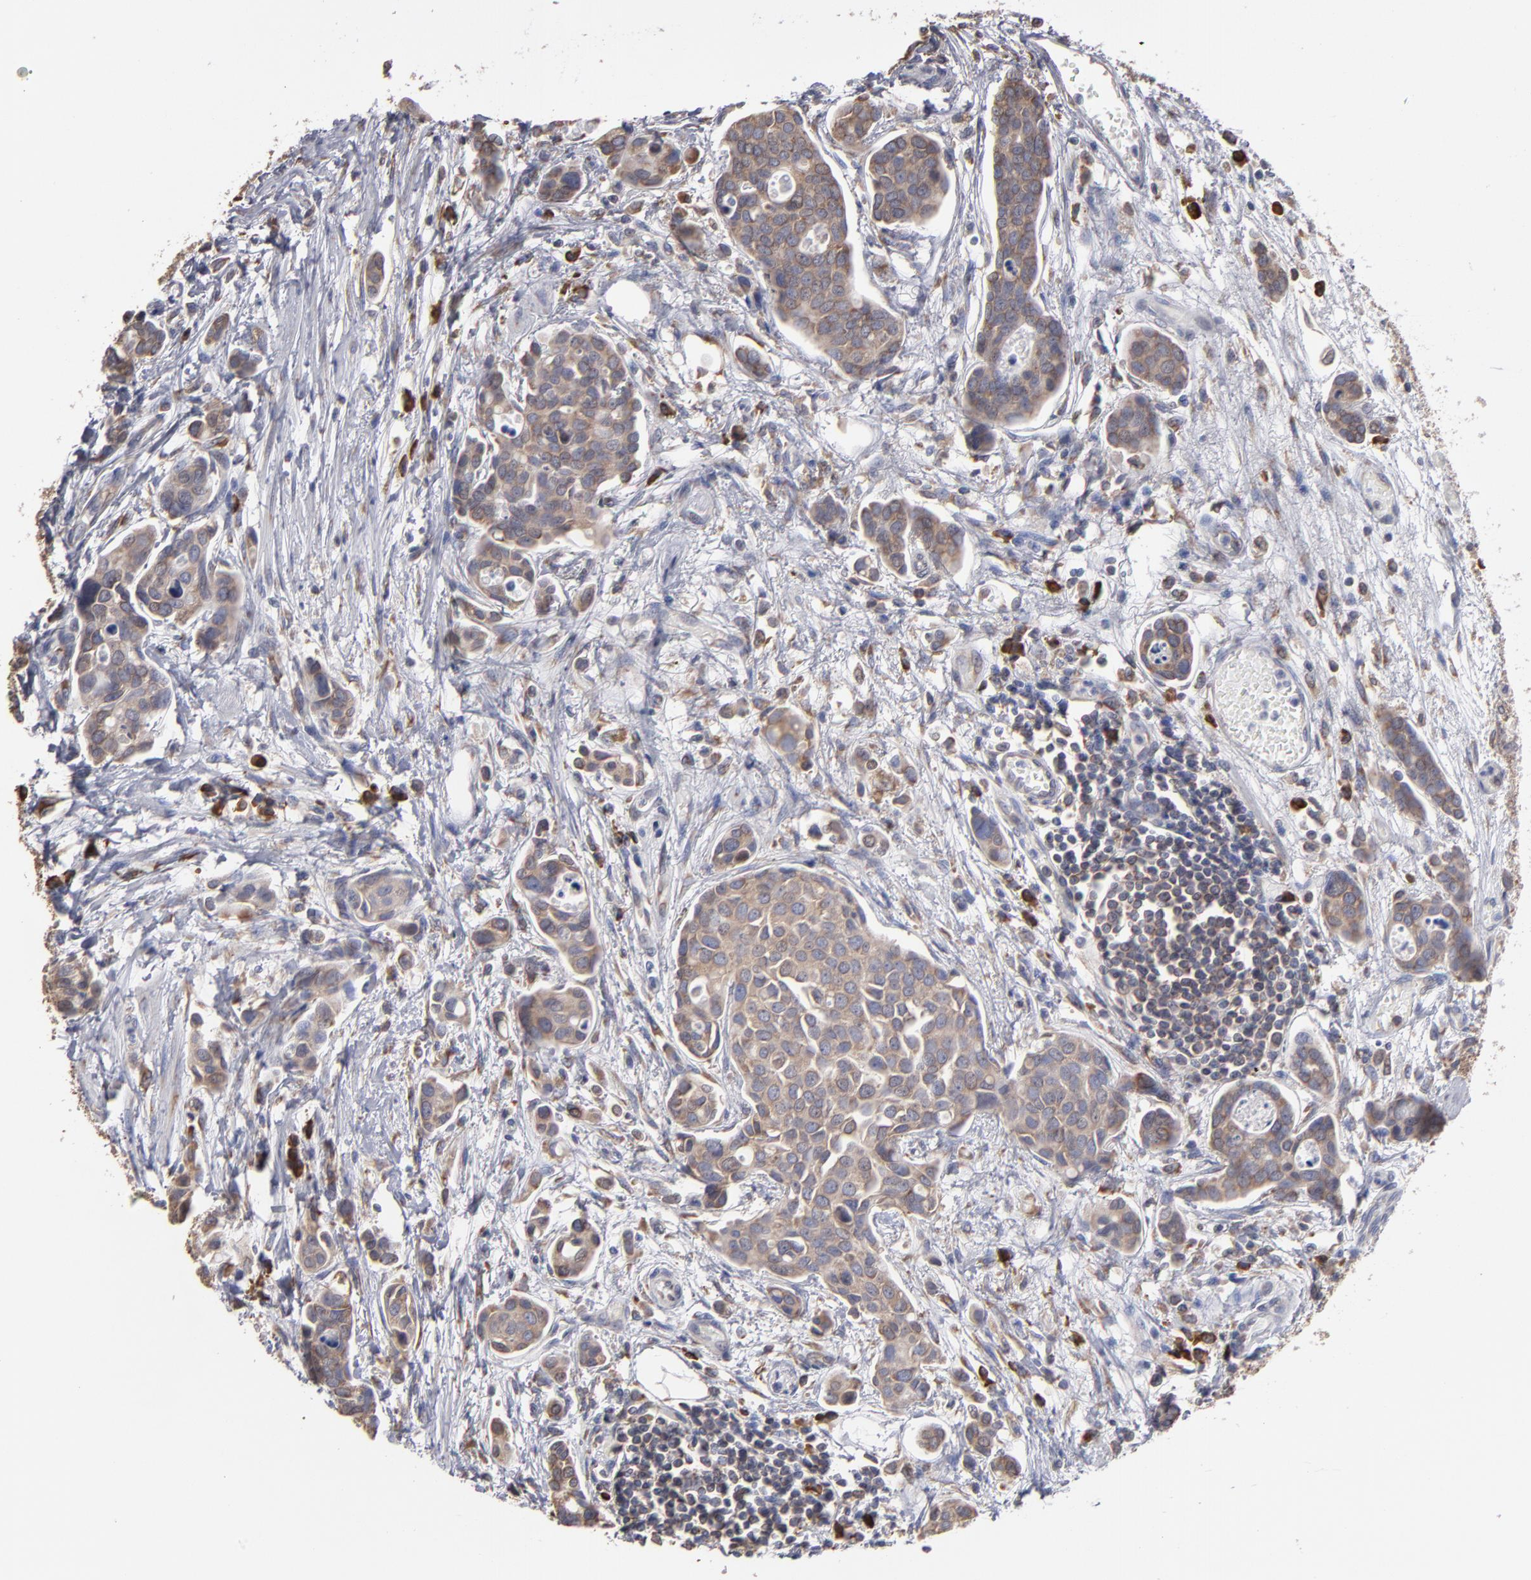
{"staining": {"intensity": "moderate", "quantity": ">75%", "location": "cytoplasmic/membranous"}, "tissue": "urothelial cancer", "cell_type": "Tumor cells", "image_type": "cancer", "snomed": [{"axis": "morphology", "description": "Urothelial carcinoma, High grade"}, {"axis": "topography", "description": "Urinary bladder"}], "caption": "Protein expression by IHC shows moderate cytoplasmic/membranous expression in approximately >75% of tumor cells in high-grade urothelial carcinoma. The protein of interest is stained brown, and the nuclei are stained in blue (DAB IHC with brightfield microscopy, high magnification).", "gene": "SND1", "patient": {"sex": "male", "age": 78}}